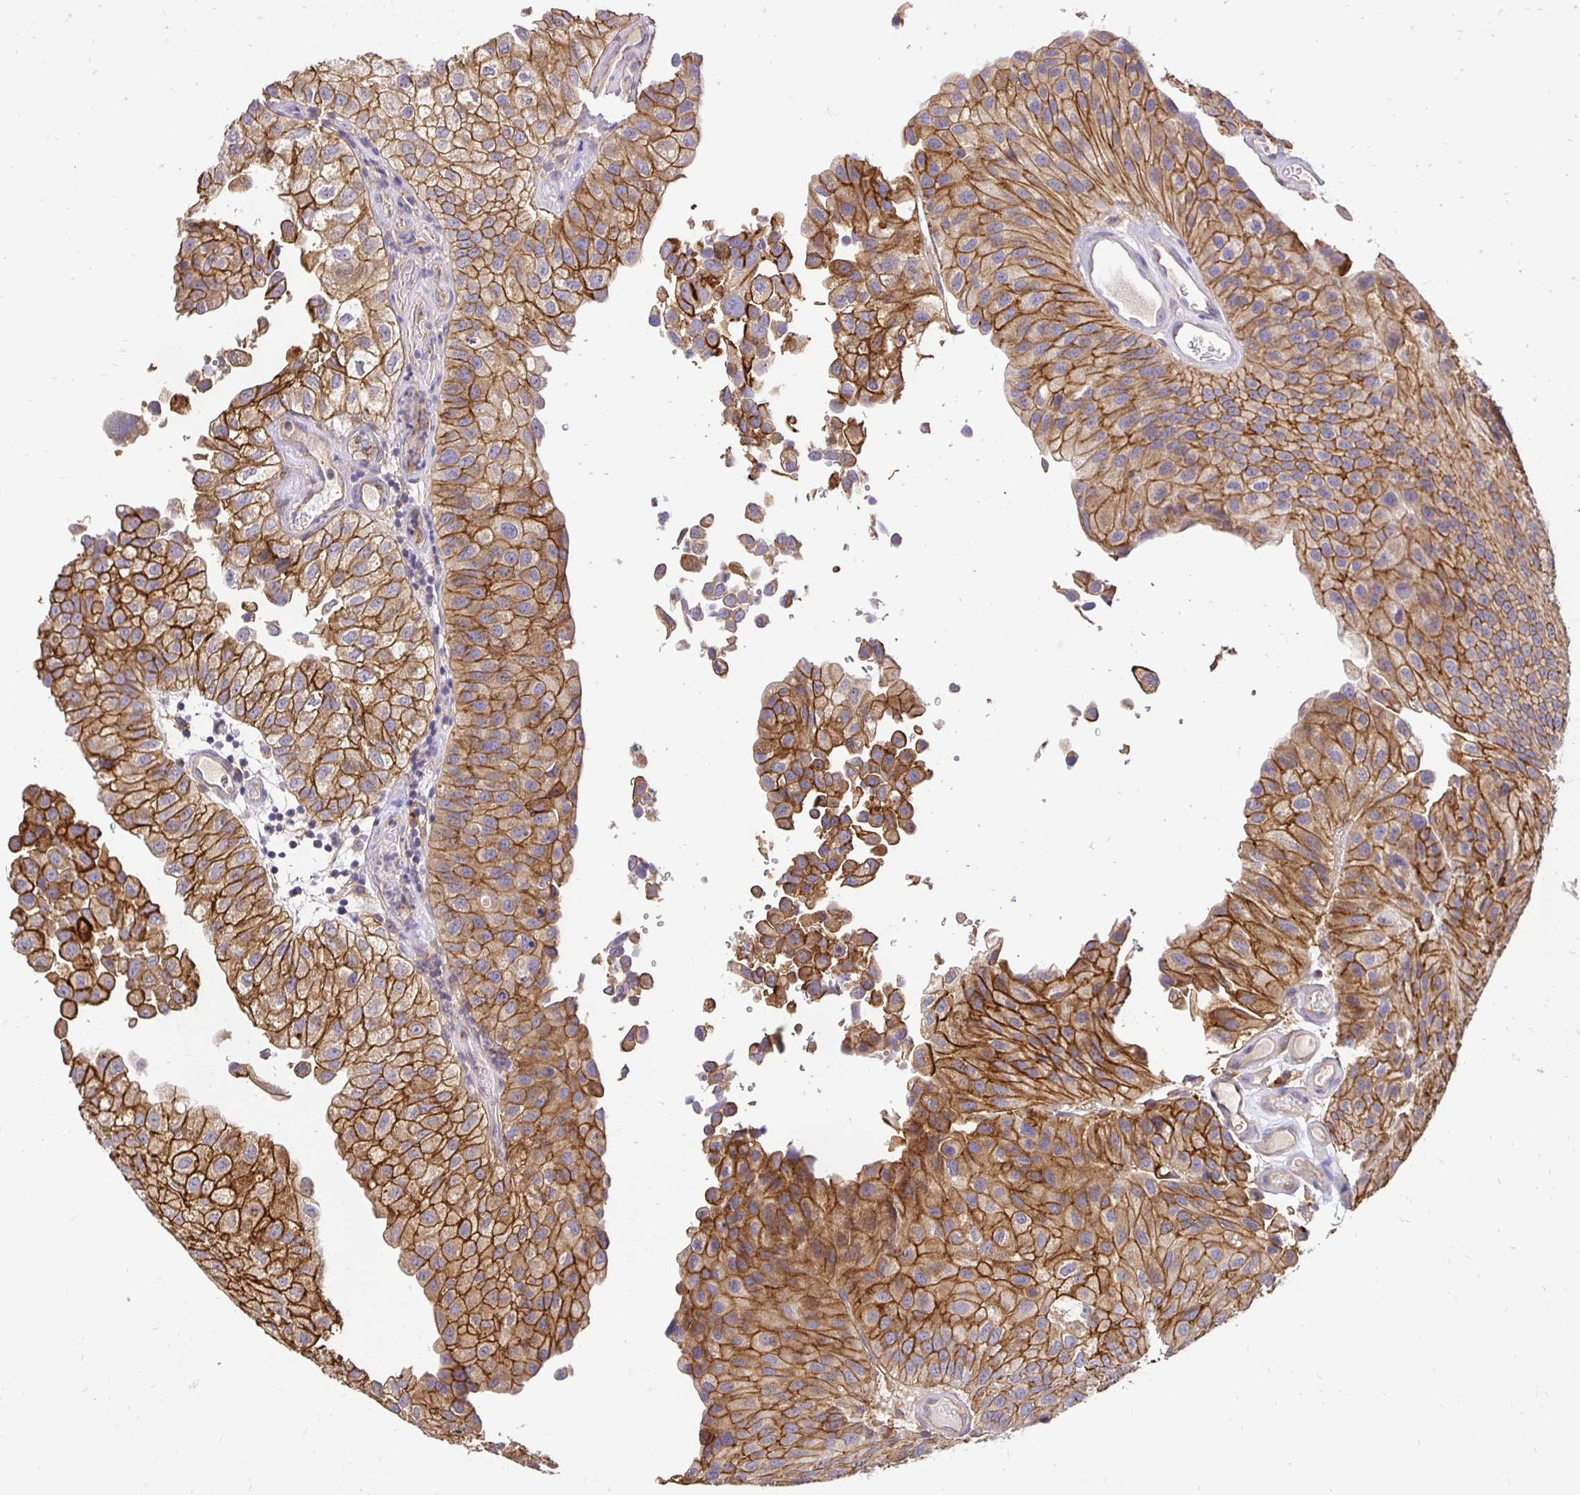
{"staining": {"intensity": "strong", "quantity": ">75%", "location": "cytoplasmic/membranous"}, "tissue": "urothelial cancer", "cell_type": "Tumor cells", "image_type": "cancer", "snomed": [{"axis": "morphology", "description": "Urothelial carcinoma, NOS"}, {"axis": "topography", "description": "Urinary bladder"}], "caption": "Urothelial cancer stained with a brown dye displays strong cytoplasmic/membranous positive expression in about >75% of tumor cells.", "gene": "SLC9A1", "patient": {"sex": "male", "age": 87}}